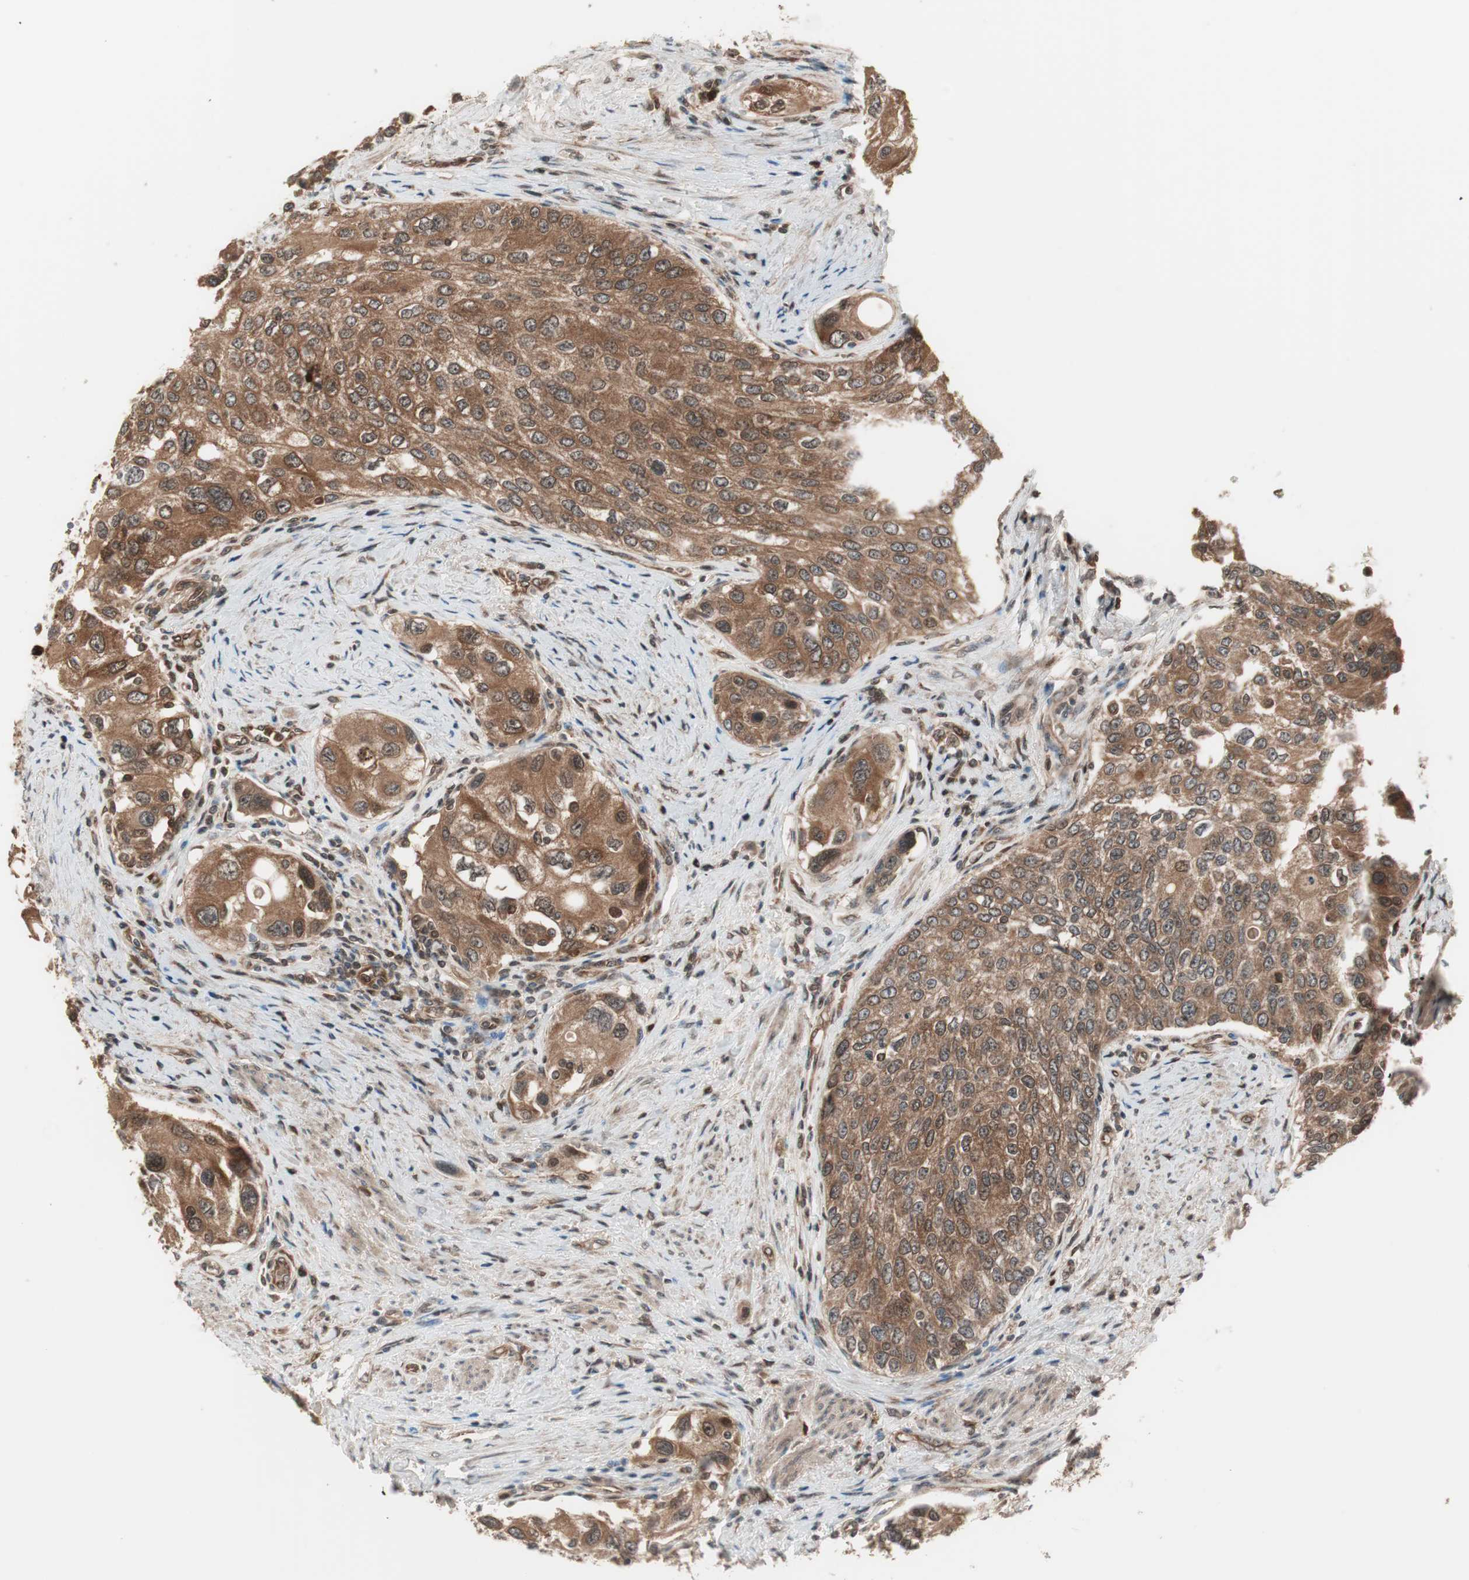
{"staining": {"intensity": "strong", "quantity": ">75%", "location": "cytoplasmic/membranous"}, "tissue": "urothelial cancer", "cell_type": "Tumor cells", "image_type": "cancer", "snomed": [{"axis": "morphology", "description": "Urothelial carcinoma, High grade"}, {"axis": "topography", "description": "Urinary bladder"}], "caption": "Protein expression analysis of urothelial carcinoma (high-grade) demonstrates strong cytoplasmic/membranous expression in approximately >75% of tumor cells.", "gene": "PRKG2", "patient": {"sex": "female", "age": 56}}